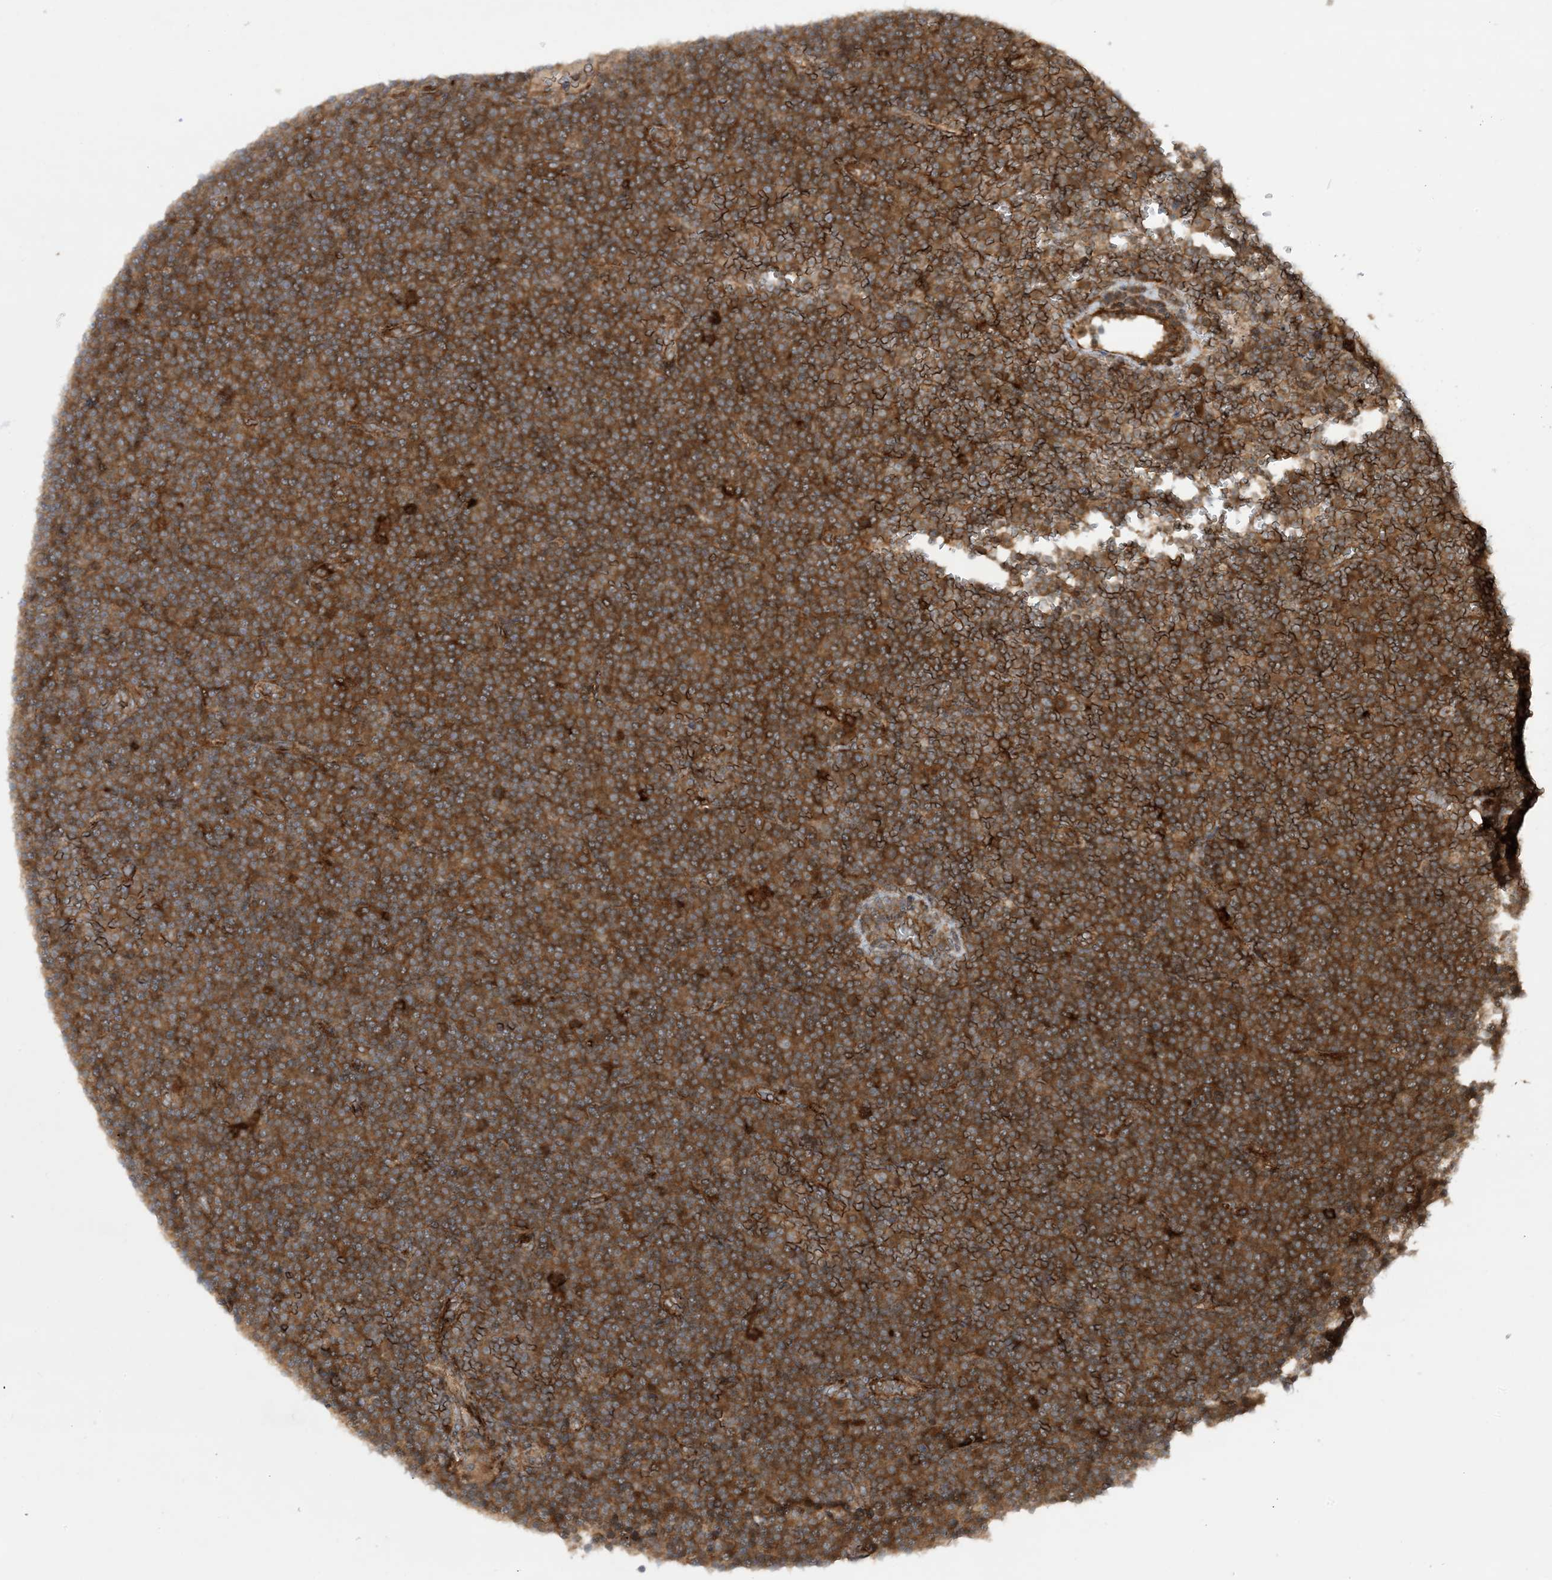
{"staining": {"intensity": "moderate", "quantity": ">75%", "location": "cytoplasmic/membranous"}, "tissue": "lymphoma", "cell_type": "Tumor cells", "image_type": "cancer", "snomed": [{"axis": "morphology", "description": "Malignant lymphoma, non-Hodgkin's type, Low grade"}, {"axis": "topography", "description": "Lymph node"}], "caption": "Malignant lymphoma, non-Hodgkin's type (low-grade) stained for a protein demonstrates moderate cytoplasmic/membranous positivity in tumor cells.", "gene": "STAM2", "patient": {"sex": "female", "age": 67}}